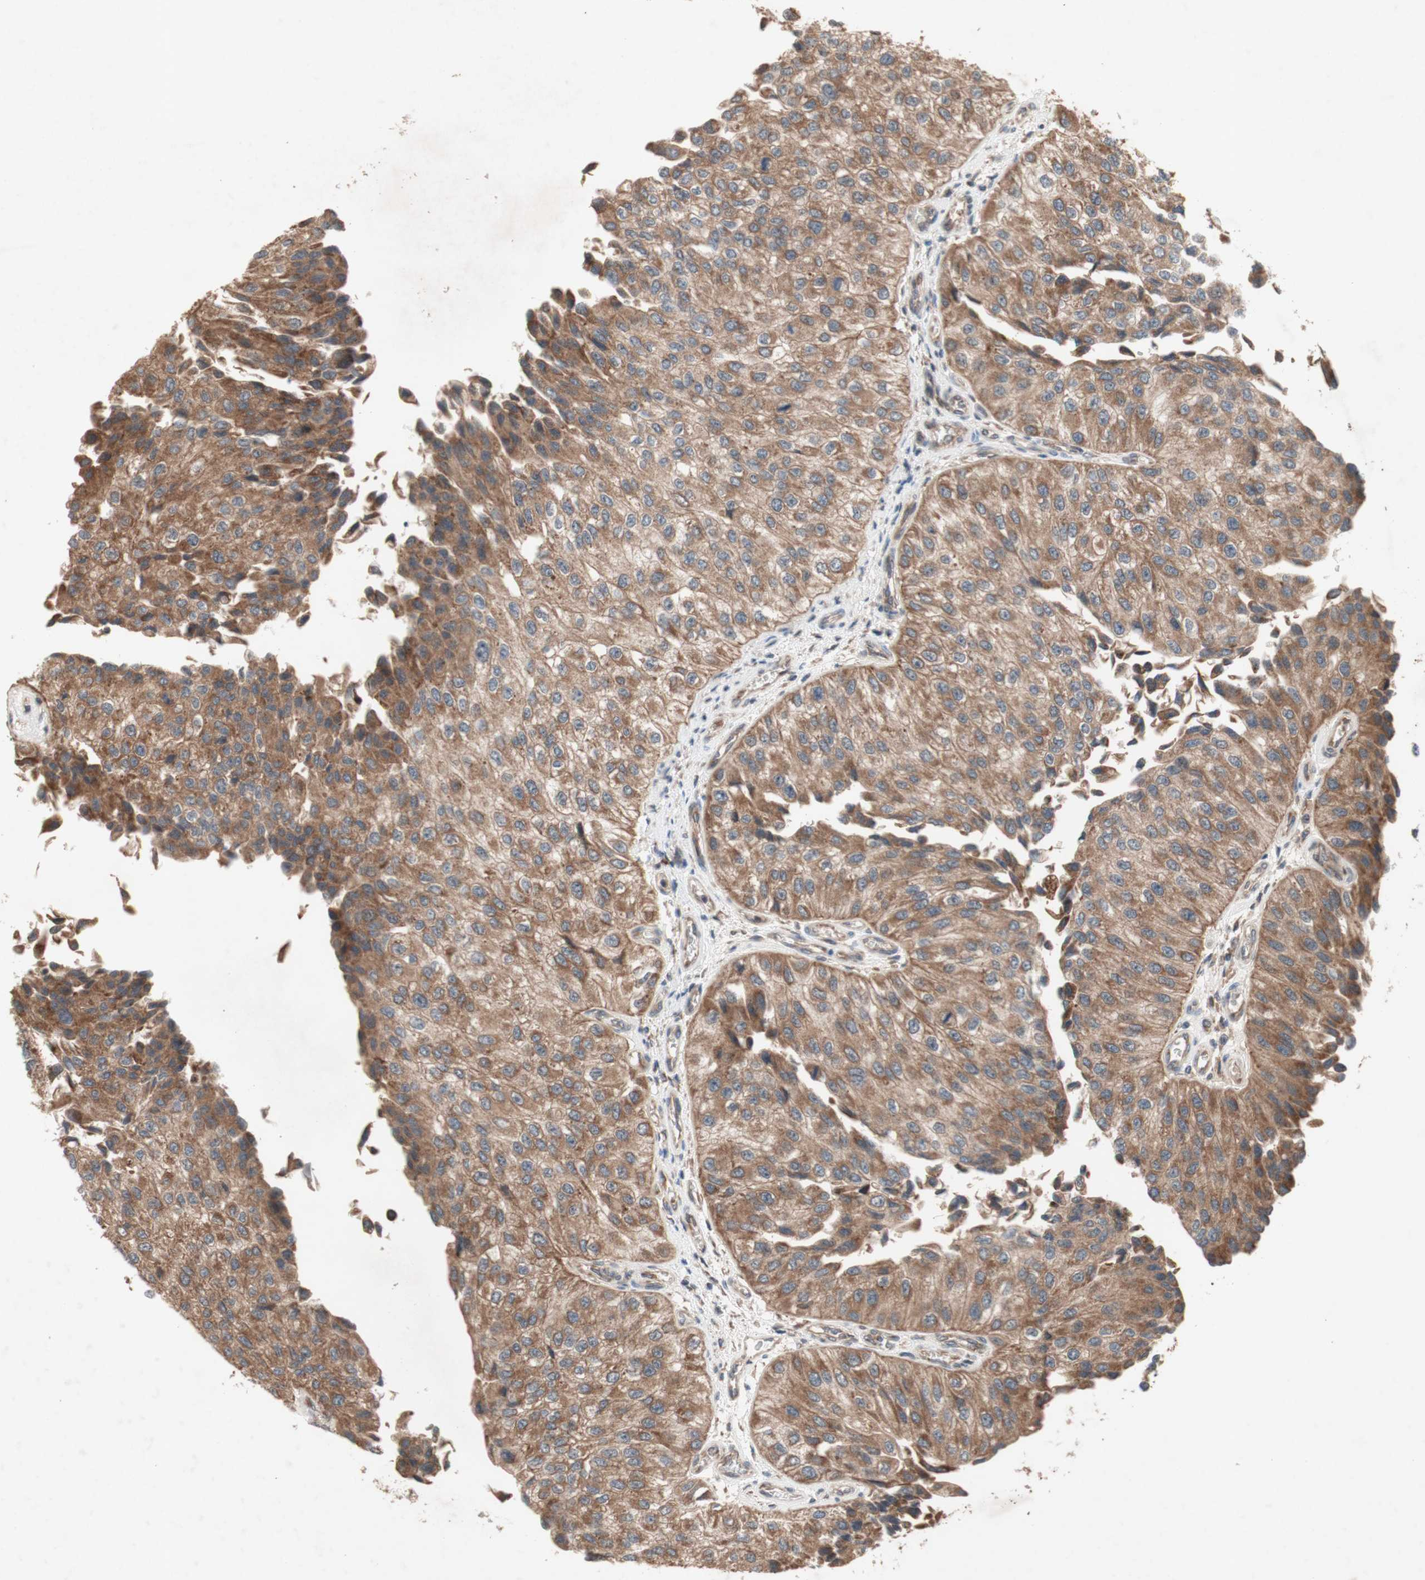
{"staining": {"intensity": "moderate", "quantity": ">75%", "location": "cytoplasmic/membranous"}, "tissue": "urothelial cancer", "cell_type": "Tumor cells", "image_type": "cancer", "snomed": [{"axis": "morphology", "description": "Urothelial carcinoma, High grade"}, {"axis": "topography", "description": "Kidney"}, {"axis": "topography", "description": "Urinary bladder"}], "caption": "A medium amount of moderate cytoplasmic/membranous staining is seen in about >75% of tumor cells in urothelial cancer tissue.", "gene": "DDOST", "patient": {"sex": "male", "age": 77}}